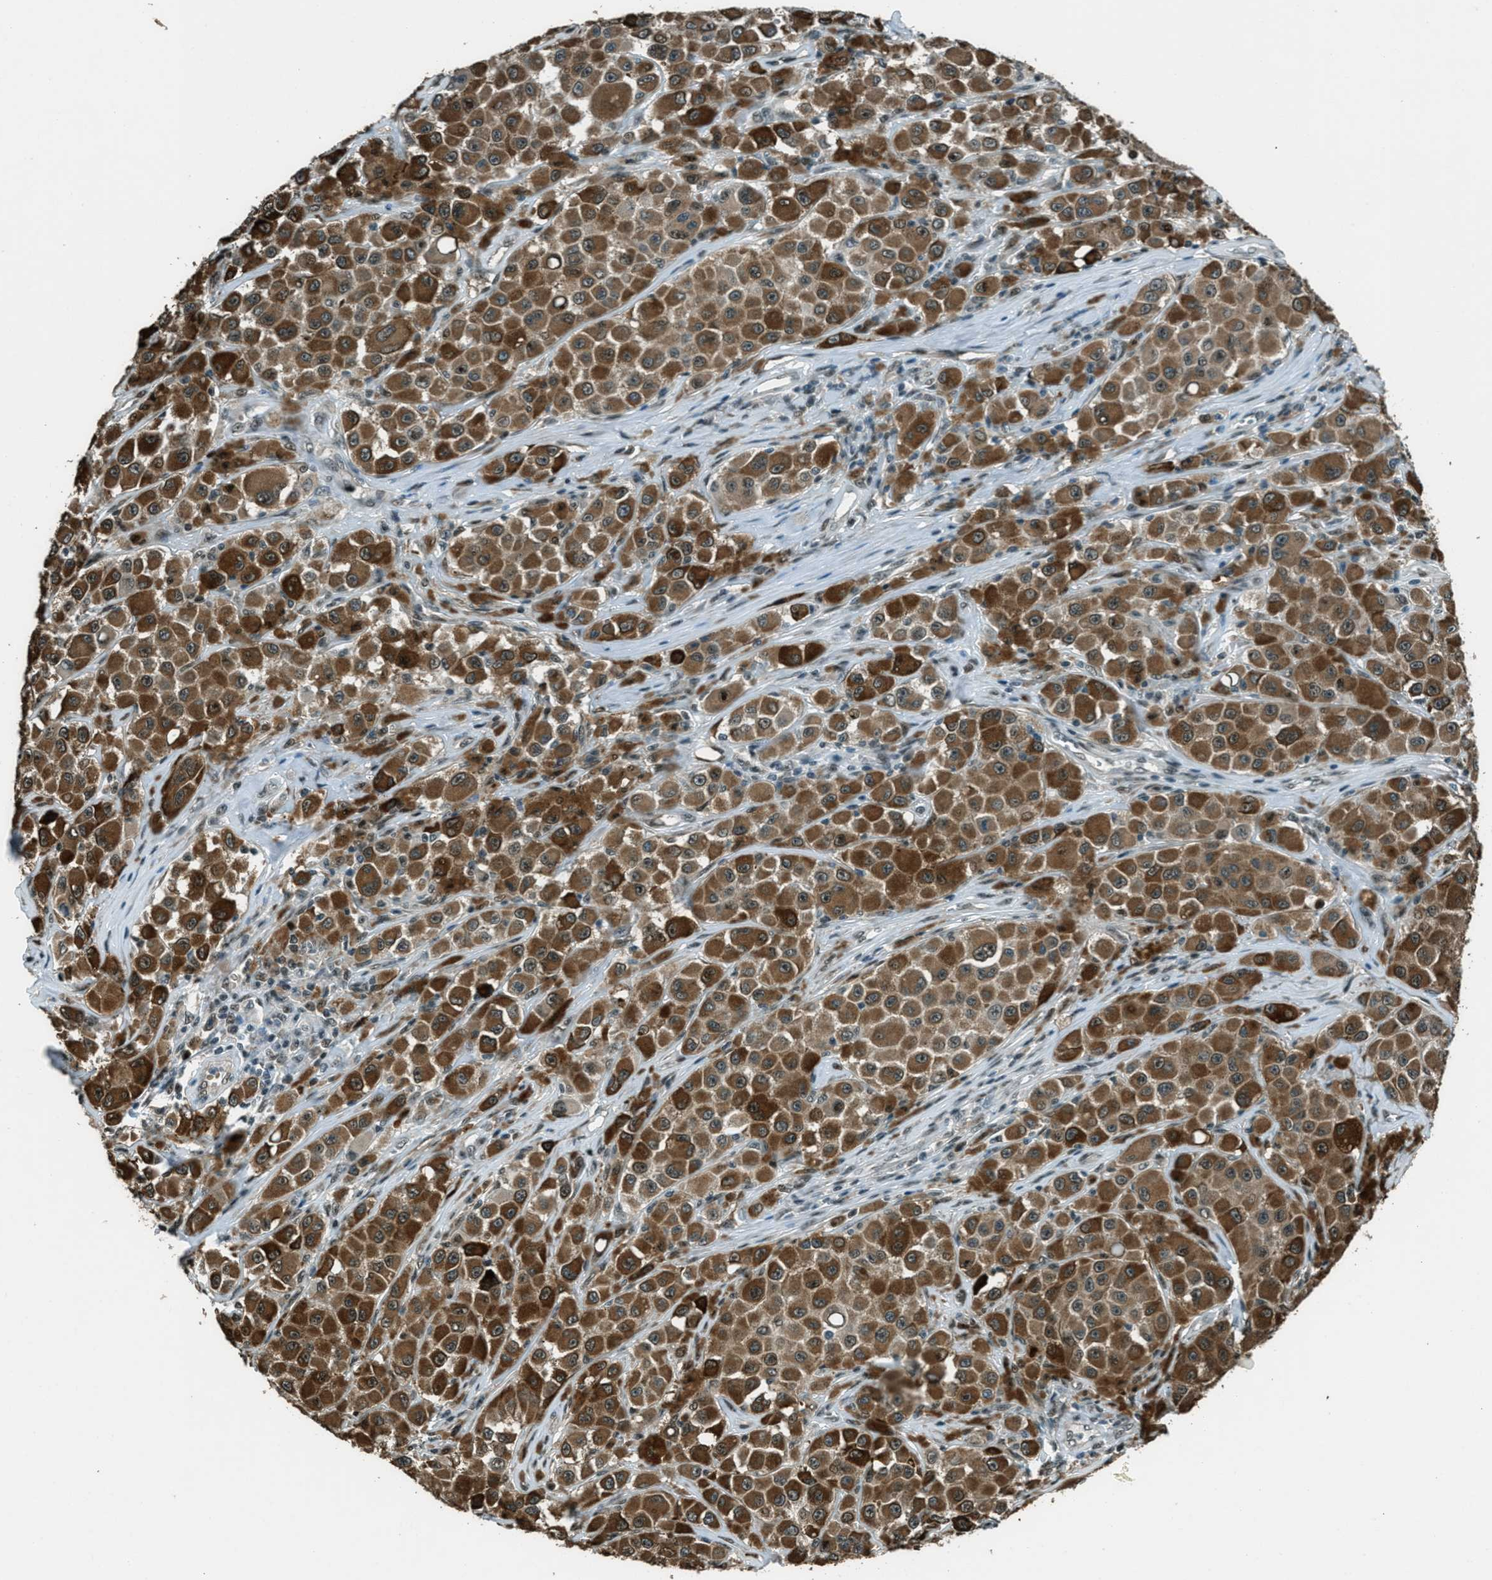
{"staining": {"intensity": "strong", "quantity": ">75%", "location": "cytoplasmic/membranous,nuclear"}, "tissue": "melanoma", "cell_type": "Tumor cells", "image_type": "cancer", "snomed": [{"axis": "morphology", "description": "Malignant melanoma, NOS"}, {"axis": "topography", "description": "Skin"}], "caption": "Malignant melanoma stained with a brown dye reveals strong cytoplasmic/membranous and nuclear positive expression in about >75% of tumor cells.", "gene": "TARDBP", "patient": {"sex": "male", "age": 84}}